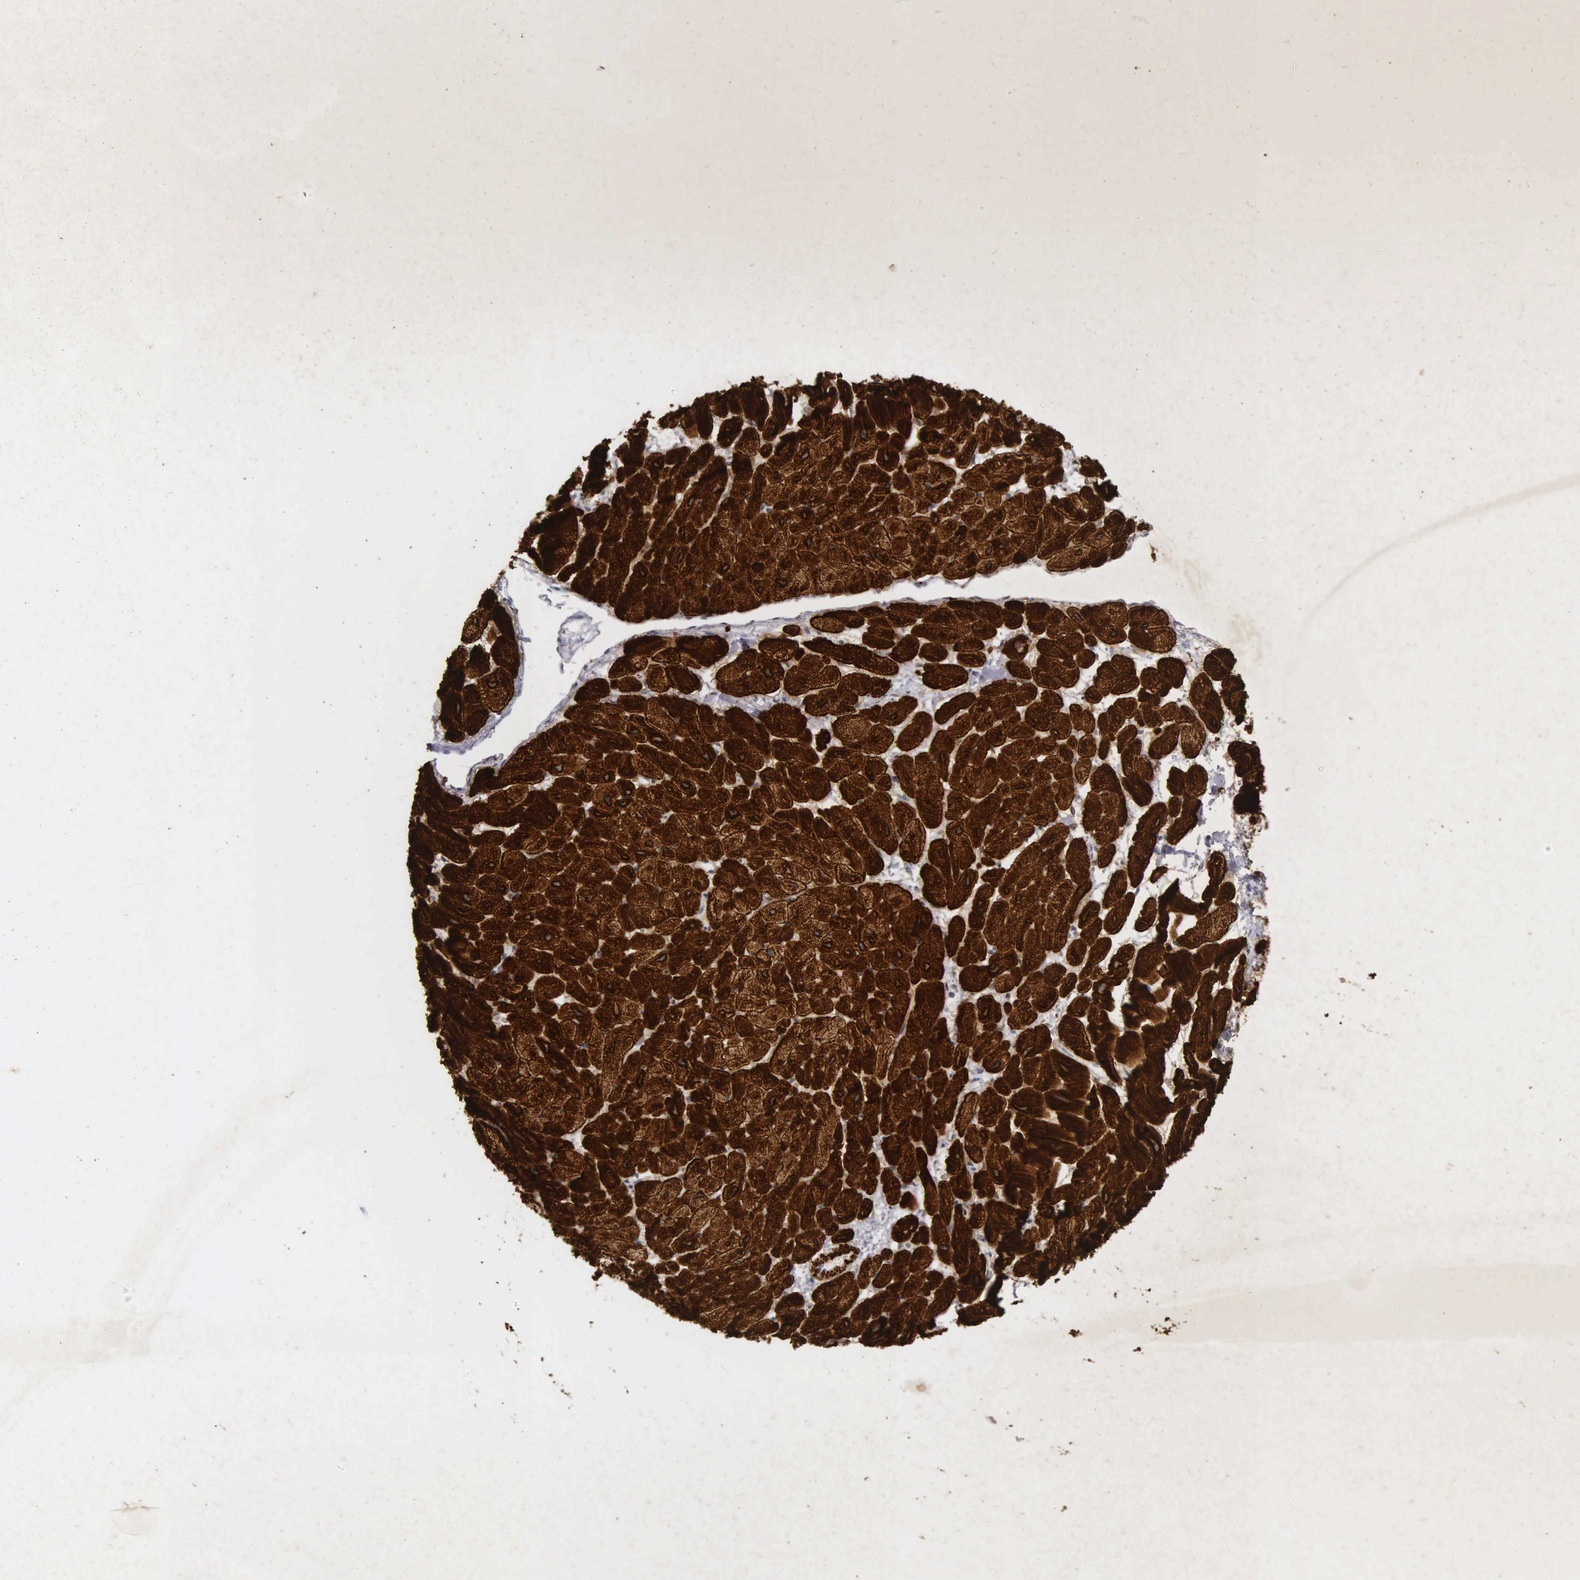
{"staining": {"intensity": "strong", "quantity": ">75%", "location": "cytoplasmic/membranous"}, "tissue": "heart muscle", "cell_type": "Cardiomyocytes", "image_type": "normal", "snomed": [{"axis": "morphology", "description": "Normal tissue, NOS"}, {"axis": "topography", "description": "Heart"}], "caption": "Immunohistochemical staining of unremarkable human heart muscle reveals high levels of strong cytoplasmic/membranous positivity in about >75% of cardiomyocytes. (DAB IHC, brown staining for protein, blue staining for nuclei).", "gene": "DES", "patient": {"sex": "female", "age": 54}}